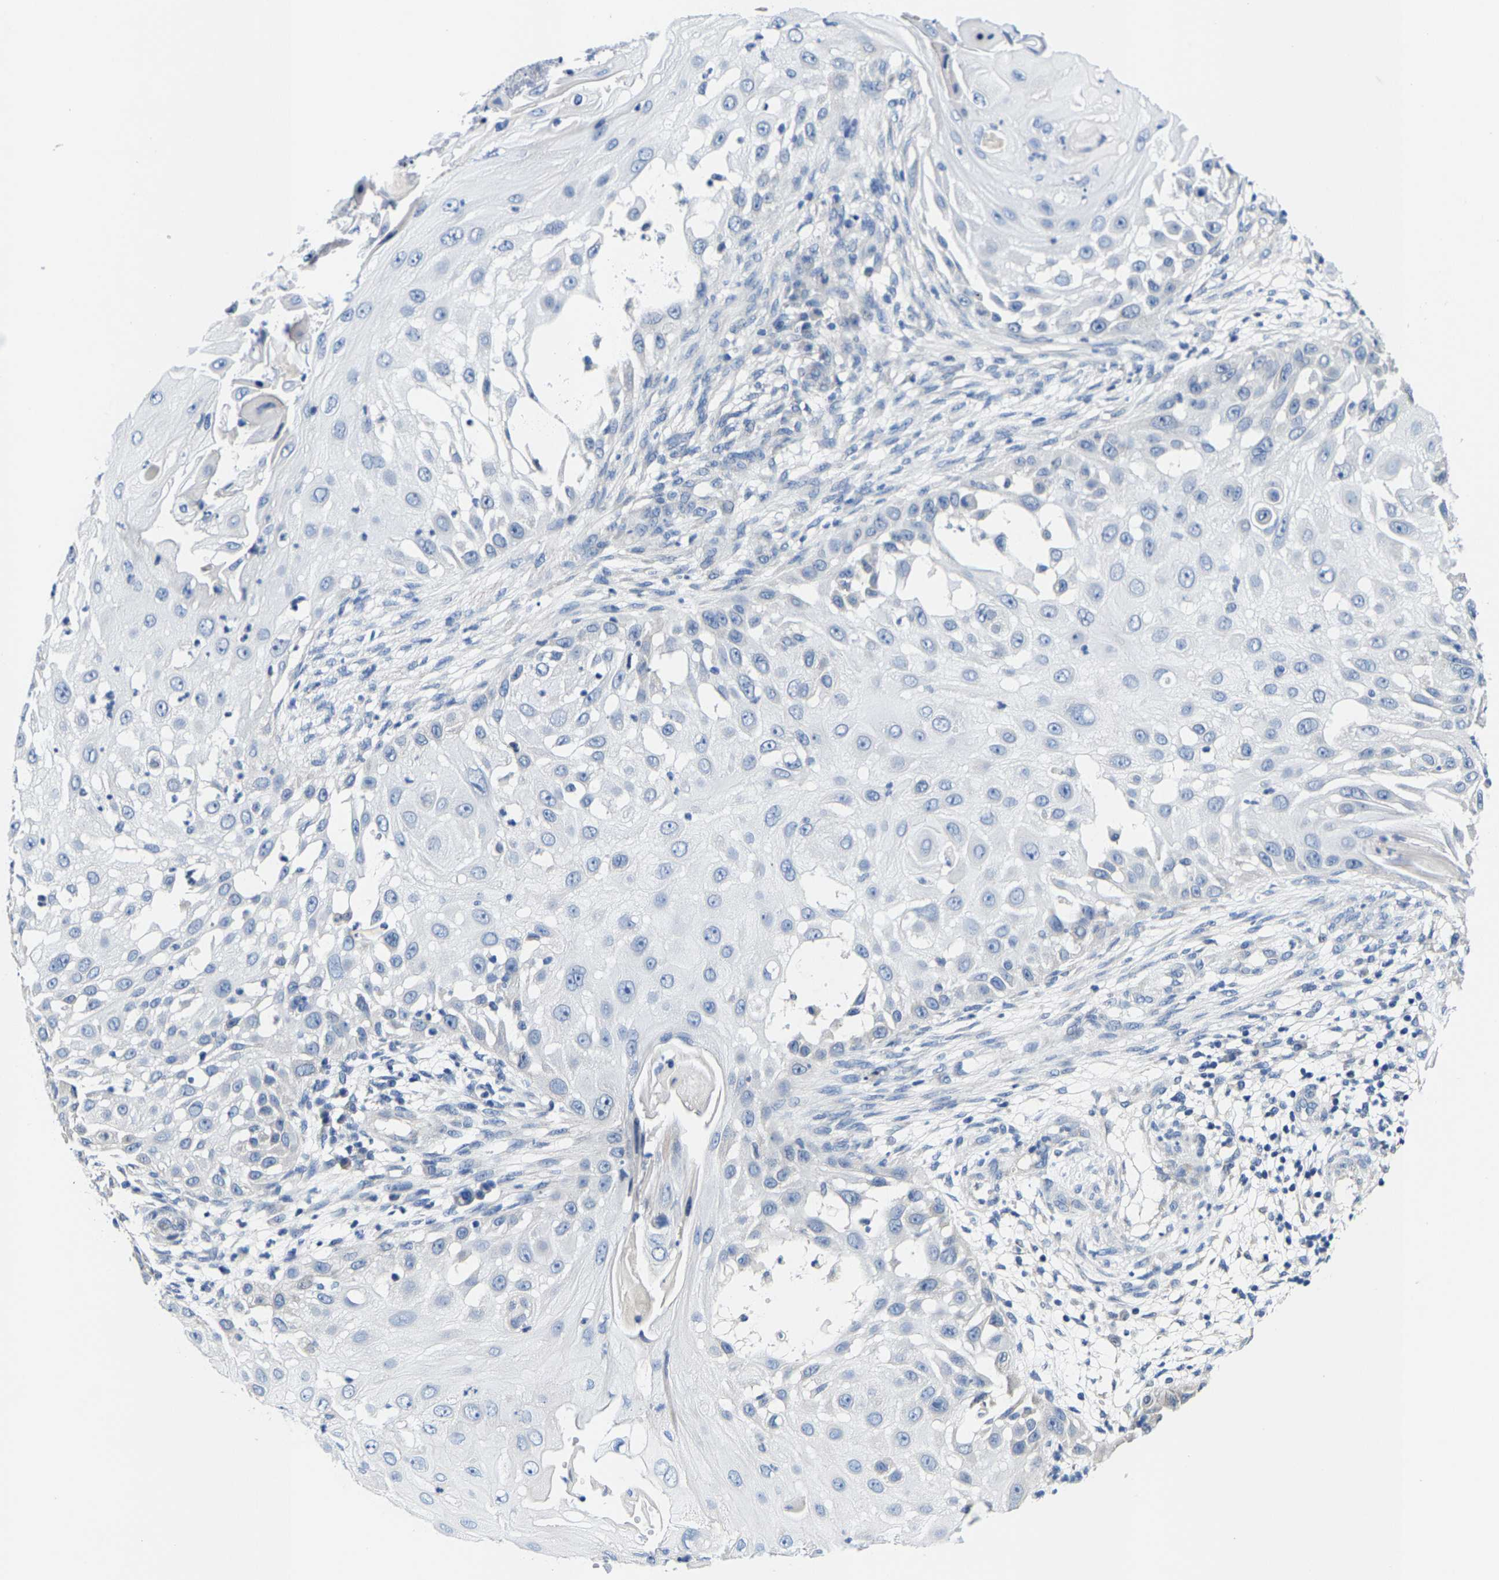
{"staining": {"intensity": "negative", "quantity": "none", "location": "none"}, "tissue": "skin cancer", "cell_type": "Tumor cells", "image_type": "cancer", "snomed": [{"axis": "morphology", "description": "Squamous cell carcinoma, NOS"}, {"axis": "topography", "description": "Skin"}], "caption": "Tumor cells show no significant protein positivity in skin cancer. (Stains: DAB (3,3'-diaminobenzidine) immunohistochemistry with hematoxylin counter stain, Microscopy: brightfield microscopy at high magnification).", "gene": "KLHL1", "patient": {"sex": "female", "age": 44}}